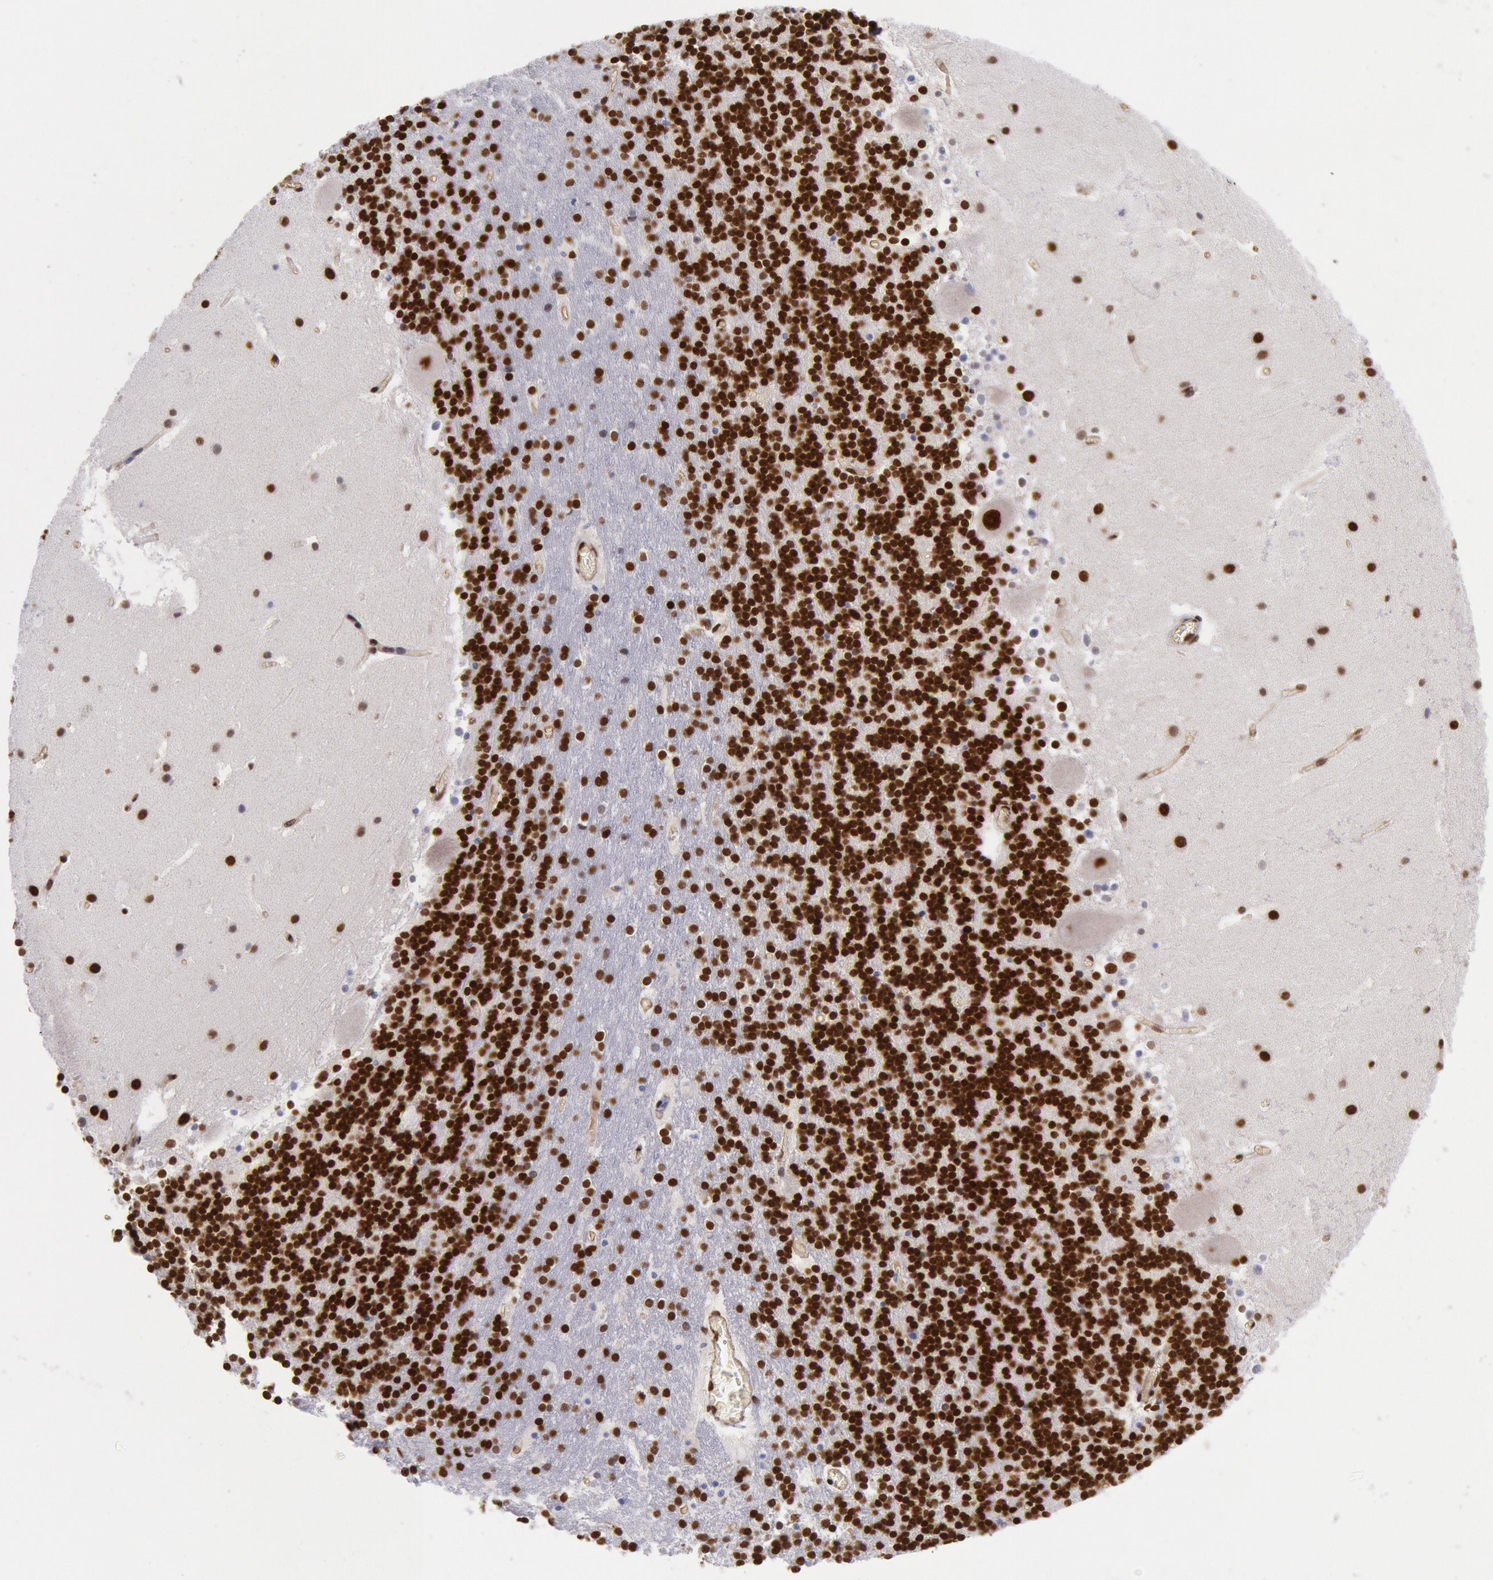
{"staining": {"intensity": "strong", "quantity": ">75%", "location": "nuclear"}, "tissue": "cerebellum", "cell_type": "Cells in granular layer", "image_type": "normal", "snomed": [{"axis": "morphology", "description": "Normal tissue, NOS"}, {"axis": "topography", "description": "Cerebellum"}], "caption": "Strong nuclear protein expression is present in about >75% of cells in granular layer in cerebellum. (brown staining indicates protein expression, while blue staining denotes nuclei).", "gene": "CDKN2B", "patient": {"sex": "male", "age": 45}}